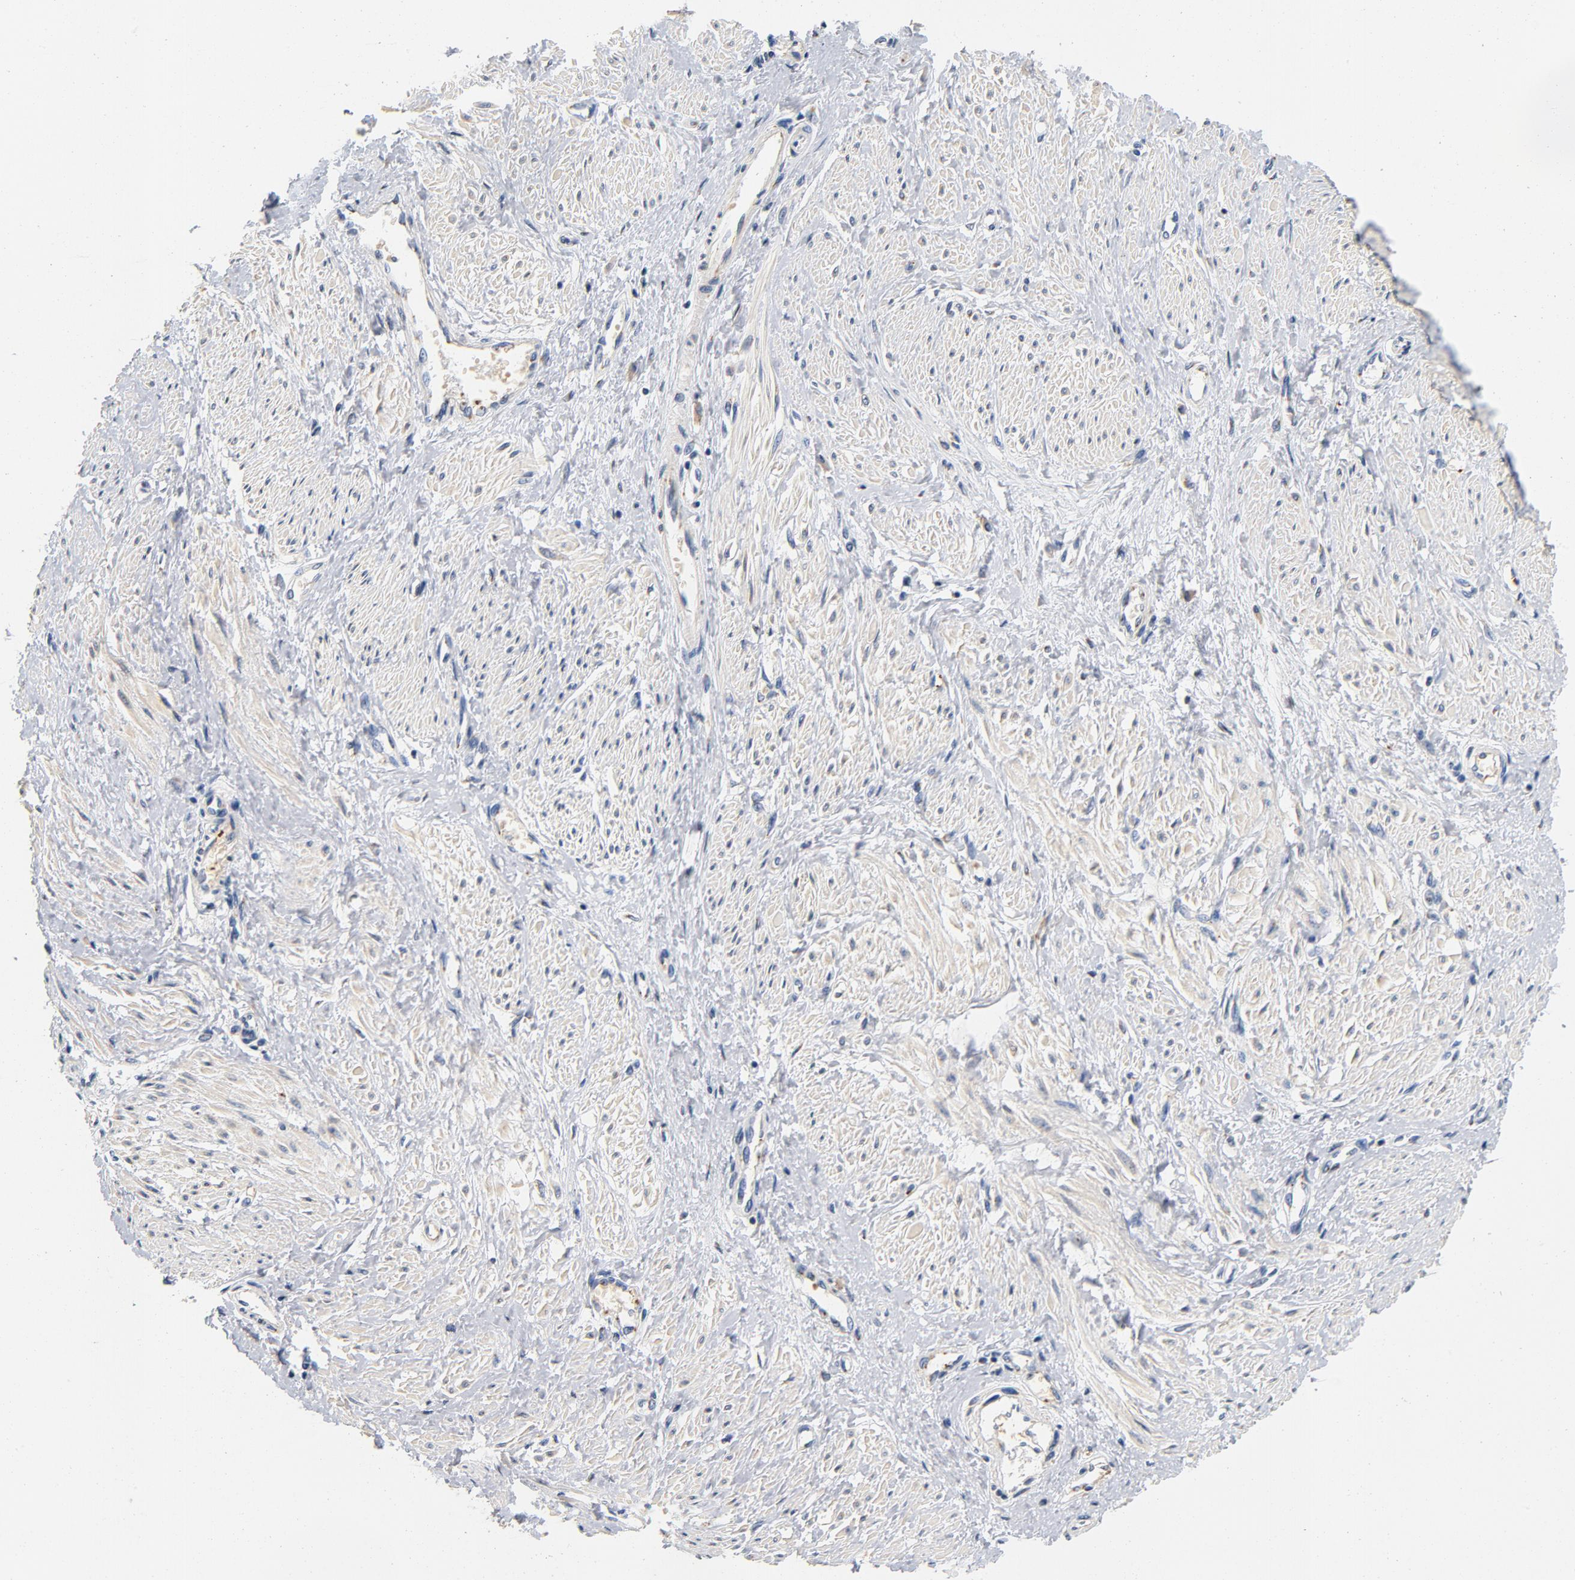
{"staining": {"intensity": "negative", "quantity": "none", "location": "none"}, "tissue": "smooth muscle", "cell_type": "Smooth muscle cells", "image_type": "normal", "snomed": [{"axis": "morphology", "description": "Normal tissue, NOS"}, {"axis": "topography", "description": "Smooth muscle"}, {"axis": "topography", "description": "Uterus"}], "caption": "Immunohistochemistry image of normal smooth muscle stained for a protein (brown), which reveals no staining in smooth muscle cells. Brightfield microscopy of immunohistochemistry (IHC) stained with DAB (brown) and hematoxylin (blue), captured at high magnification.", "gene": "LMAN2", "patient": {"sex": "female", "age": 39}}